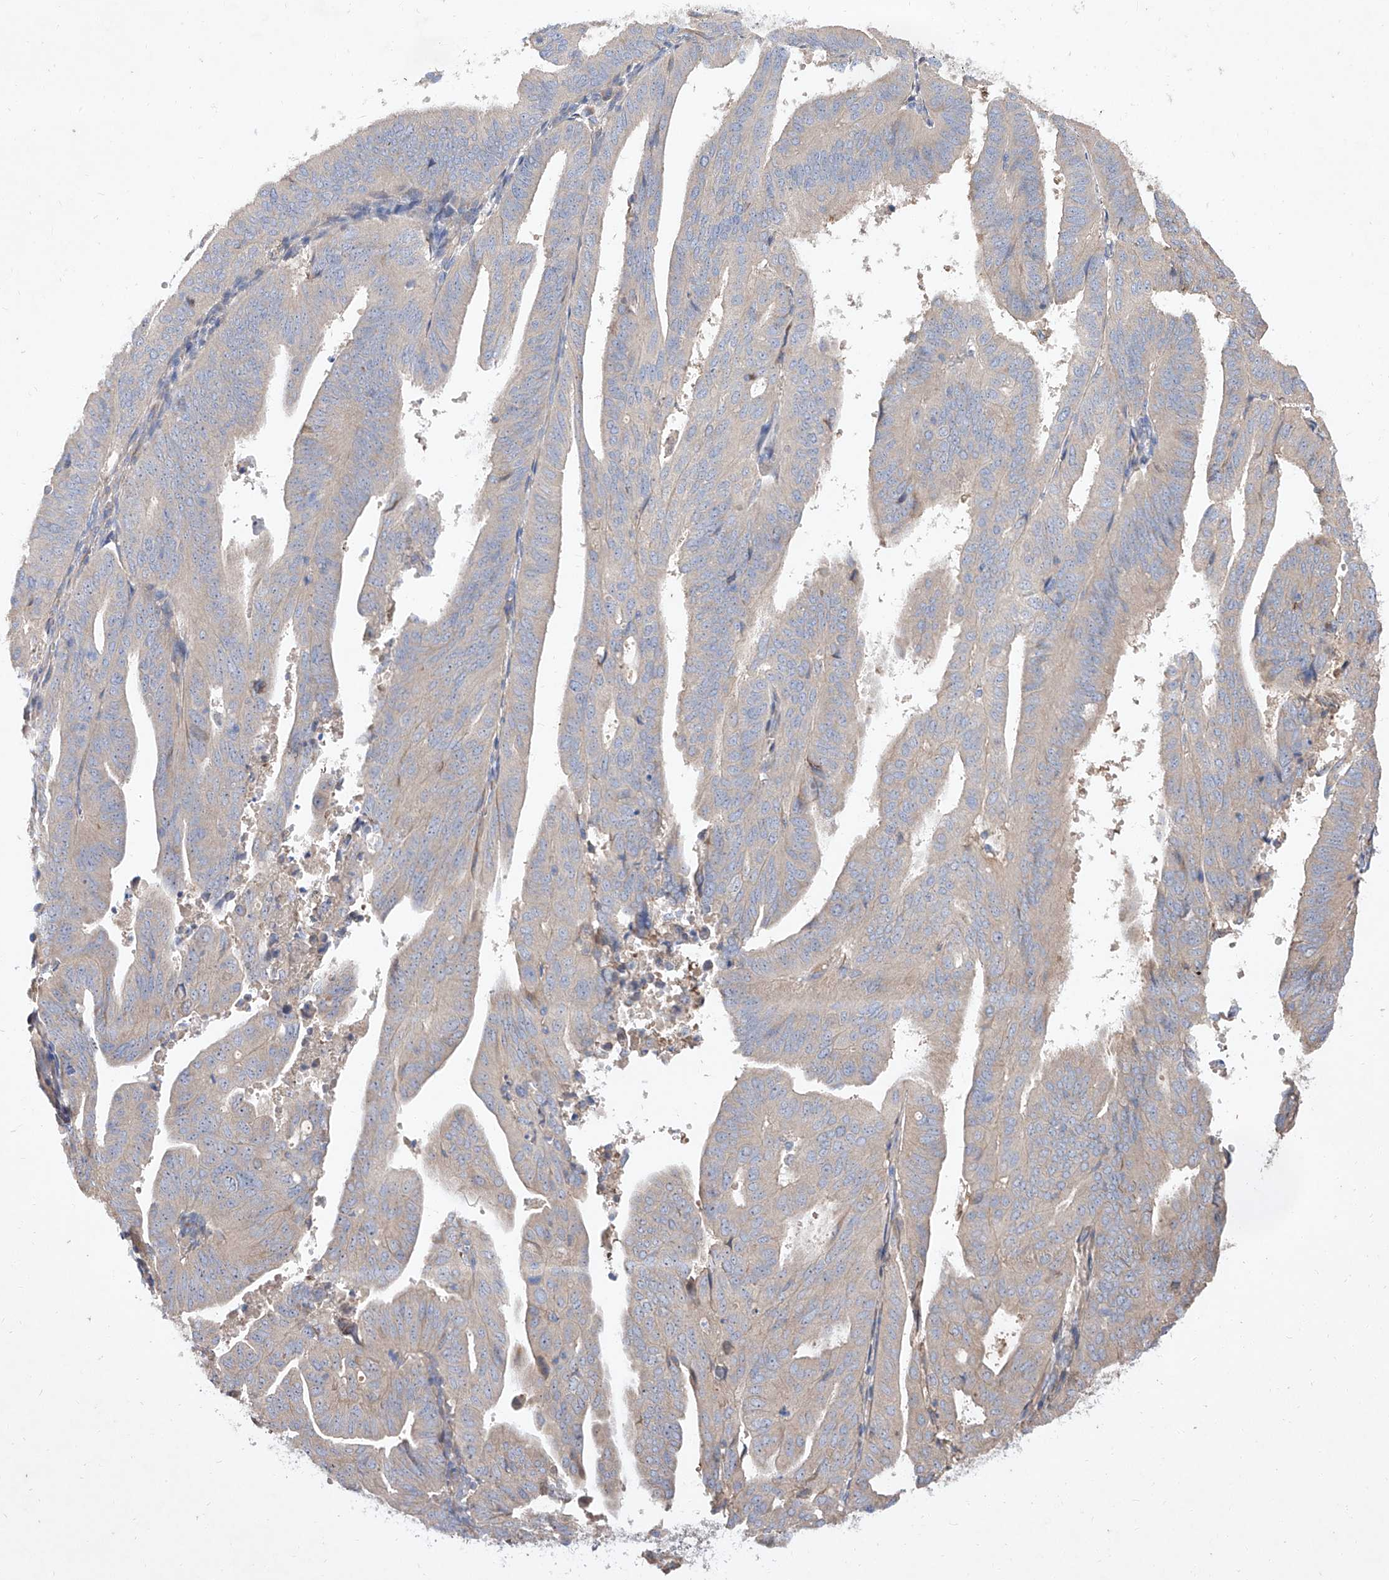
{"staining": {"intensity": "weak", "quantity": "25%-75%", "location": "cytoplasmic/membranous"}, "tissue": "endometrial cancer", "cell_type": "Tumor cells", "image_type": "cancer", "snomed": [{"axis": "morphology", "description": "Adenocarcinoma, NOS"}, {"axis": "topography", "description": "Uterus"}], "caption": "Protein expression analysis of endometrial adenocarcinoma exhibits weak cytoplasmic/membranous expression in approximately 25%-75% of tumor cells.", "gene": "DIRAS3", "patient": {"sex": "female", "age": 77}}